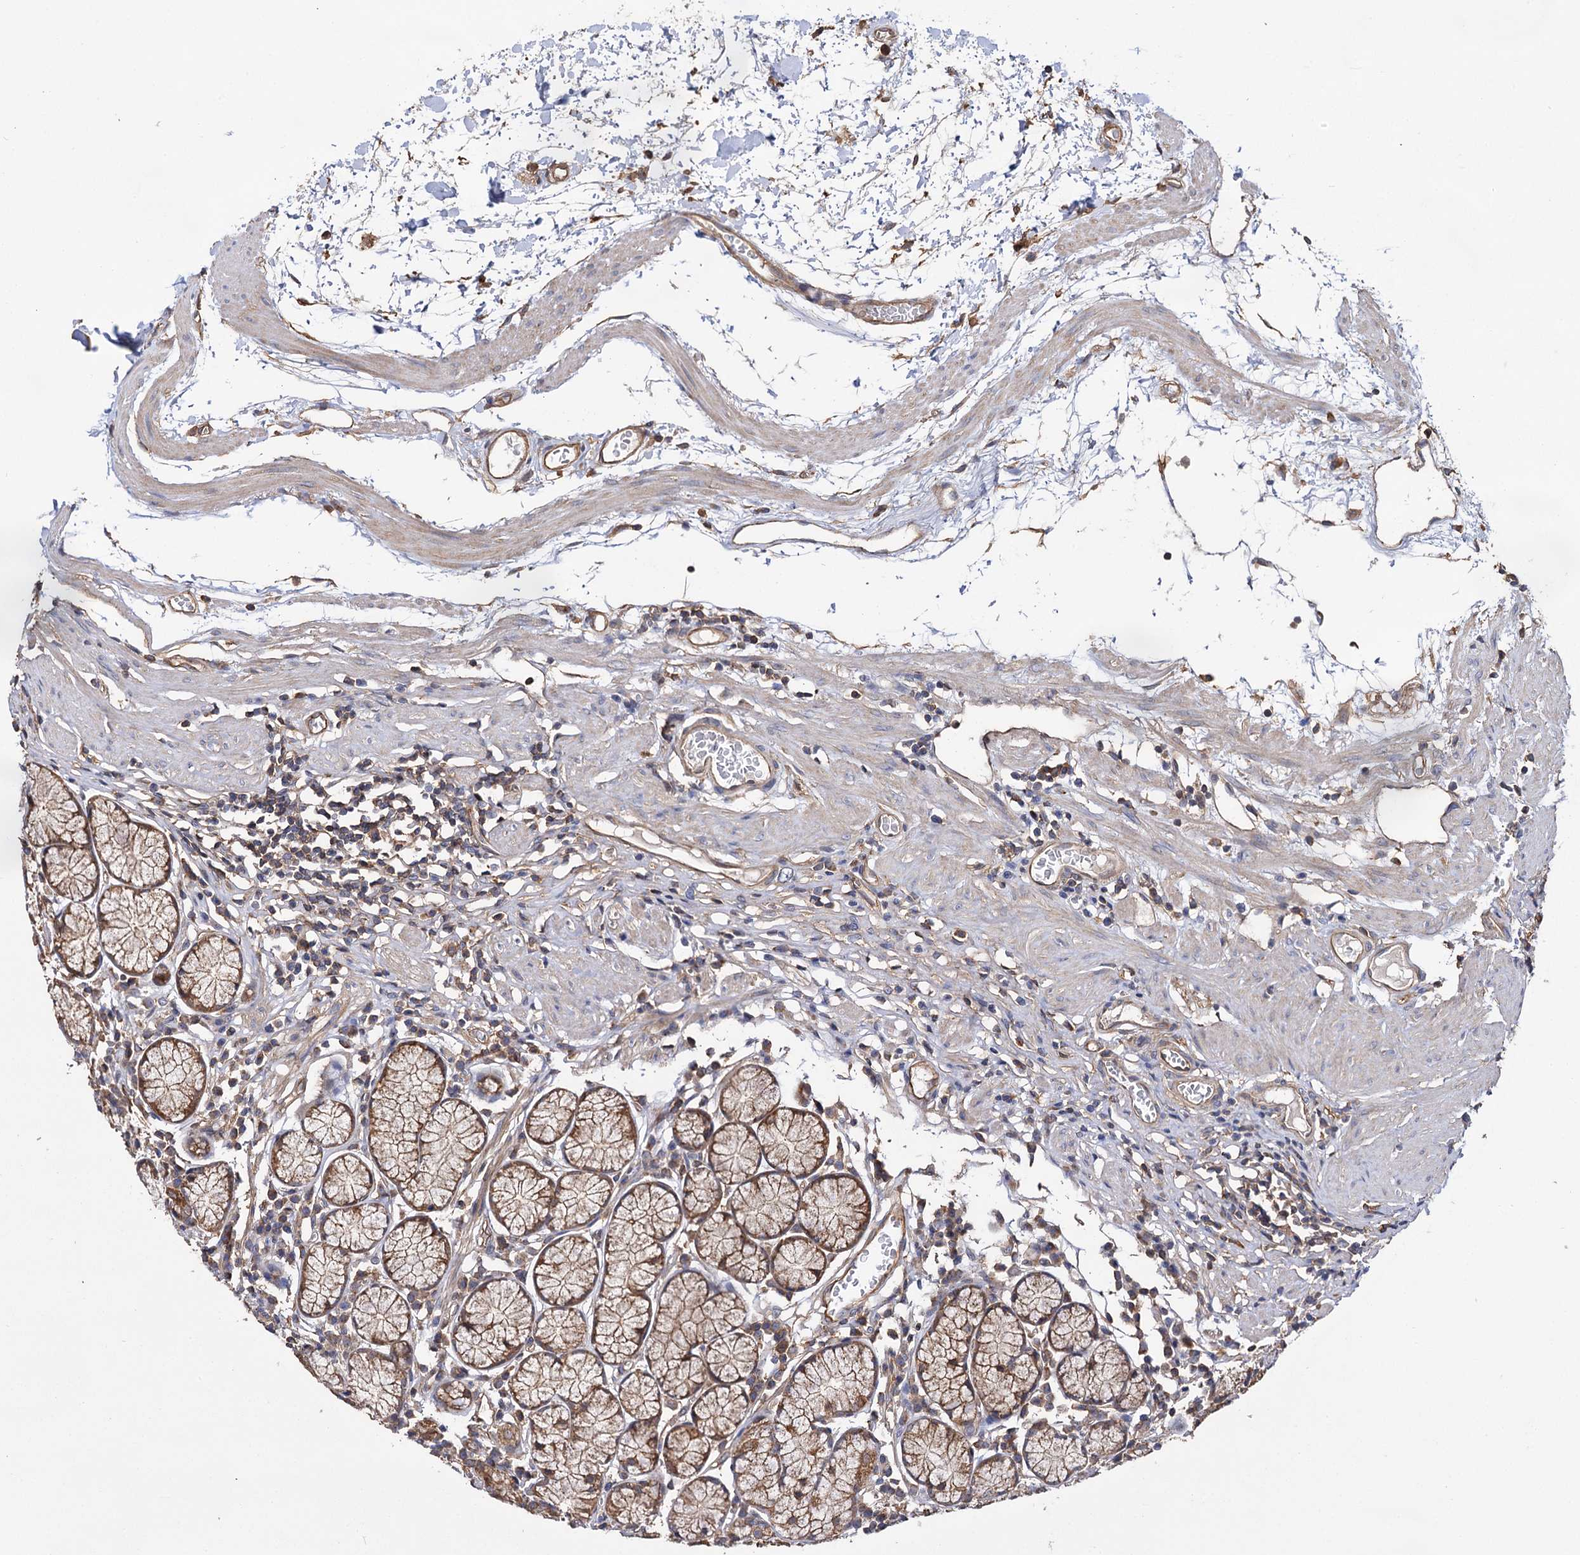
{"staining": {"intensity": "moderate", "quantity": ">75%", "location": "cytoplasmic/membranous"}, "tissue": "stomach", "cell_type": "Glandular cells", "image_type": "normal", "snomed": [{"axis": "morphology", "description": "Normal tissue, NOS"}, {"axis": "topography", "description": "Stomach"}], "caption": "This histopathology image reveals IHC staining of normal human stomach, with medium moderate cytoplasmic/membranous staining in approximately >75% of glandular cells.", "gene": "IDI1", "patient": {"sex": "male", "age": 55}}